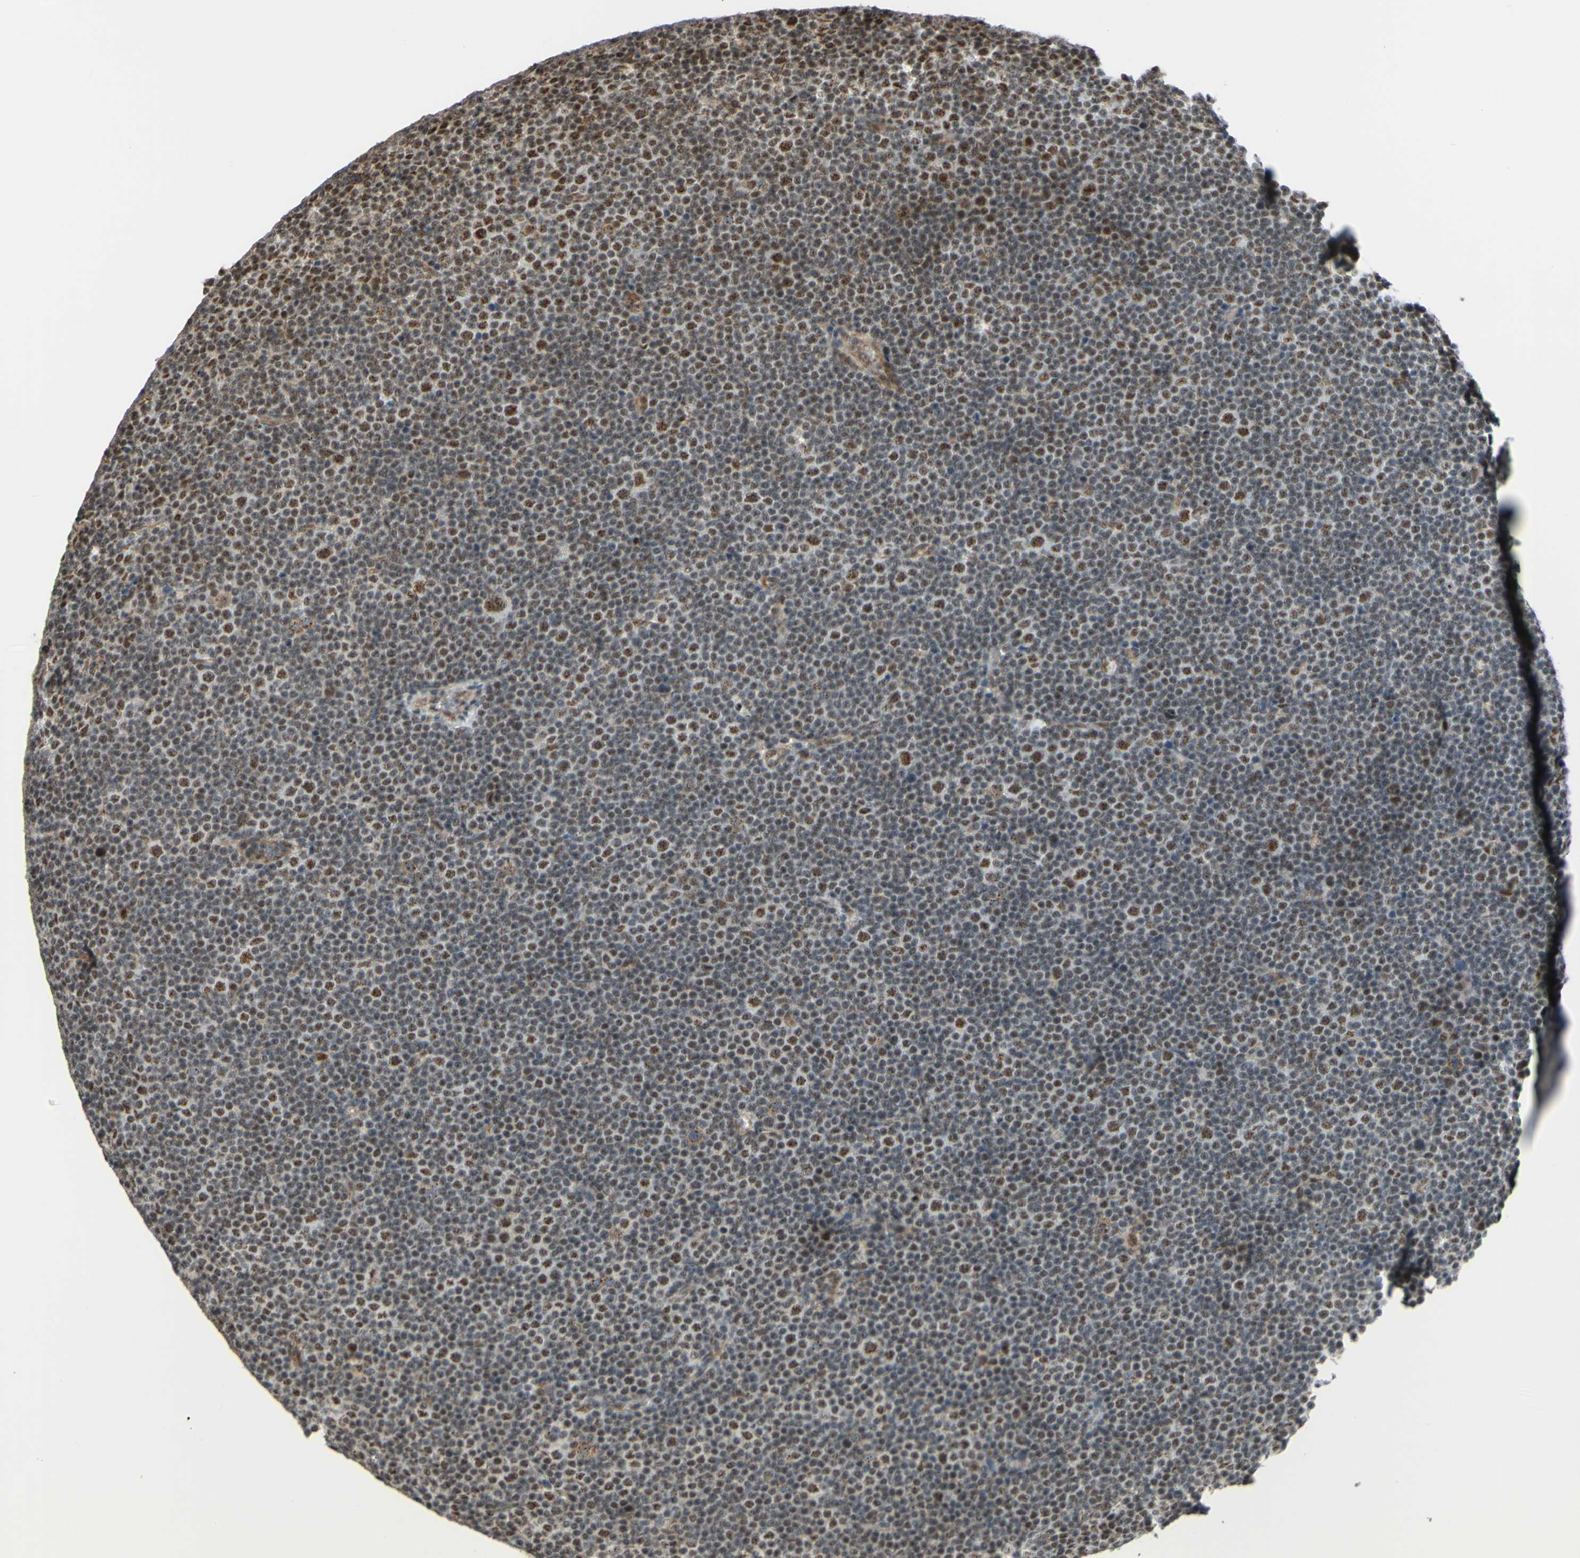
{"staining": {"intensity": "moderate", "quantity": "25%-75%", "location": "nuclear"}, "tissue": "lymphoma", "cell_type": "Tumor cells", "image_type": "cancer", "snomed": [{"axis": "morphology", "description": "Malignant lymphoma, non-Hodgkin's type, Low grade"}, {"axis": "topography", "description": "Lymph node"}], "caption": "IHC histopathology image of neoplastic tissue: human lymphoma stained using immunohistochemistry shows medium levels of moderate protein expression localized specifically in the nuclear of tumor cells, appearing as a nuclear brown color.", "gene": "SAP18", "patient": {"sex": "female", "age": 67}}